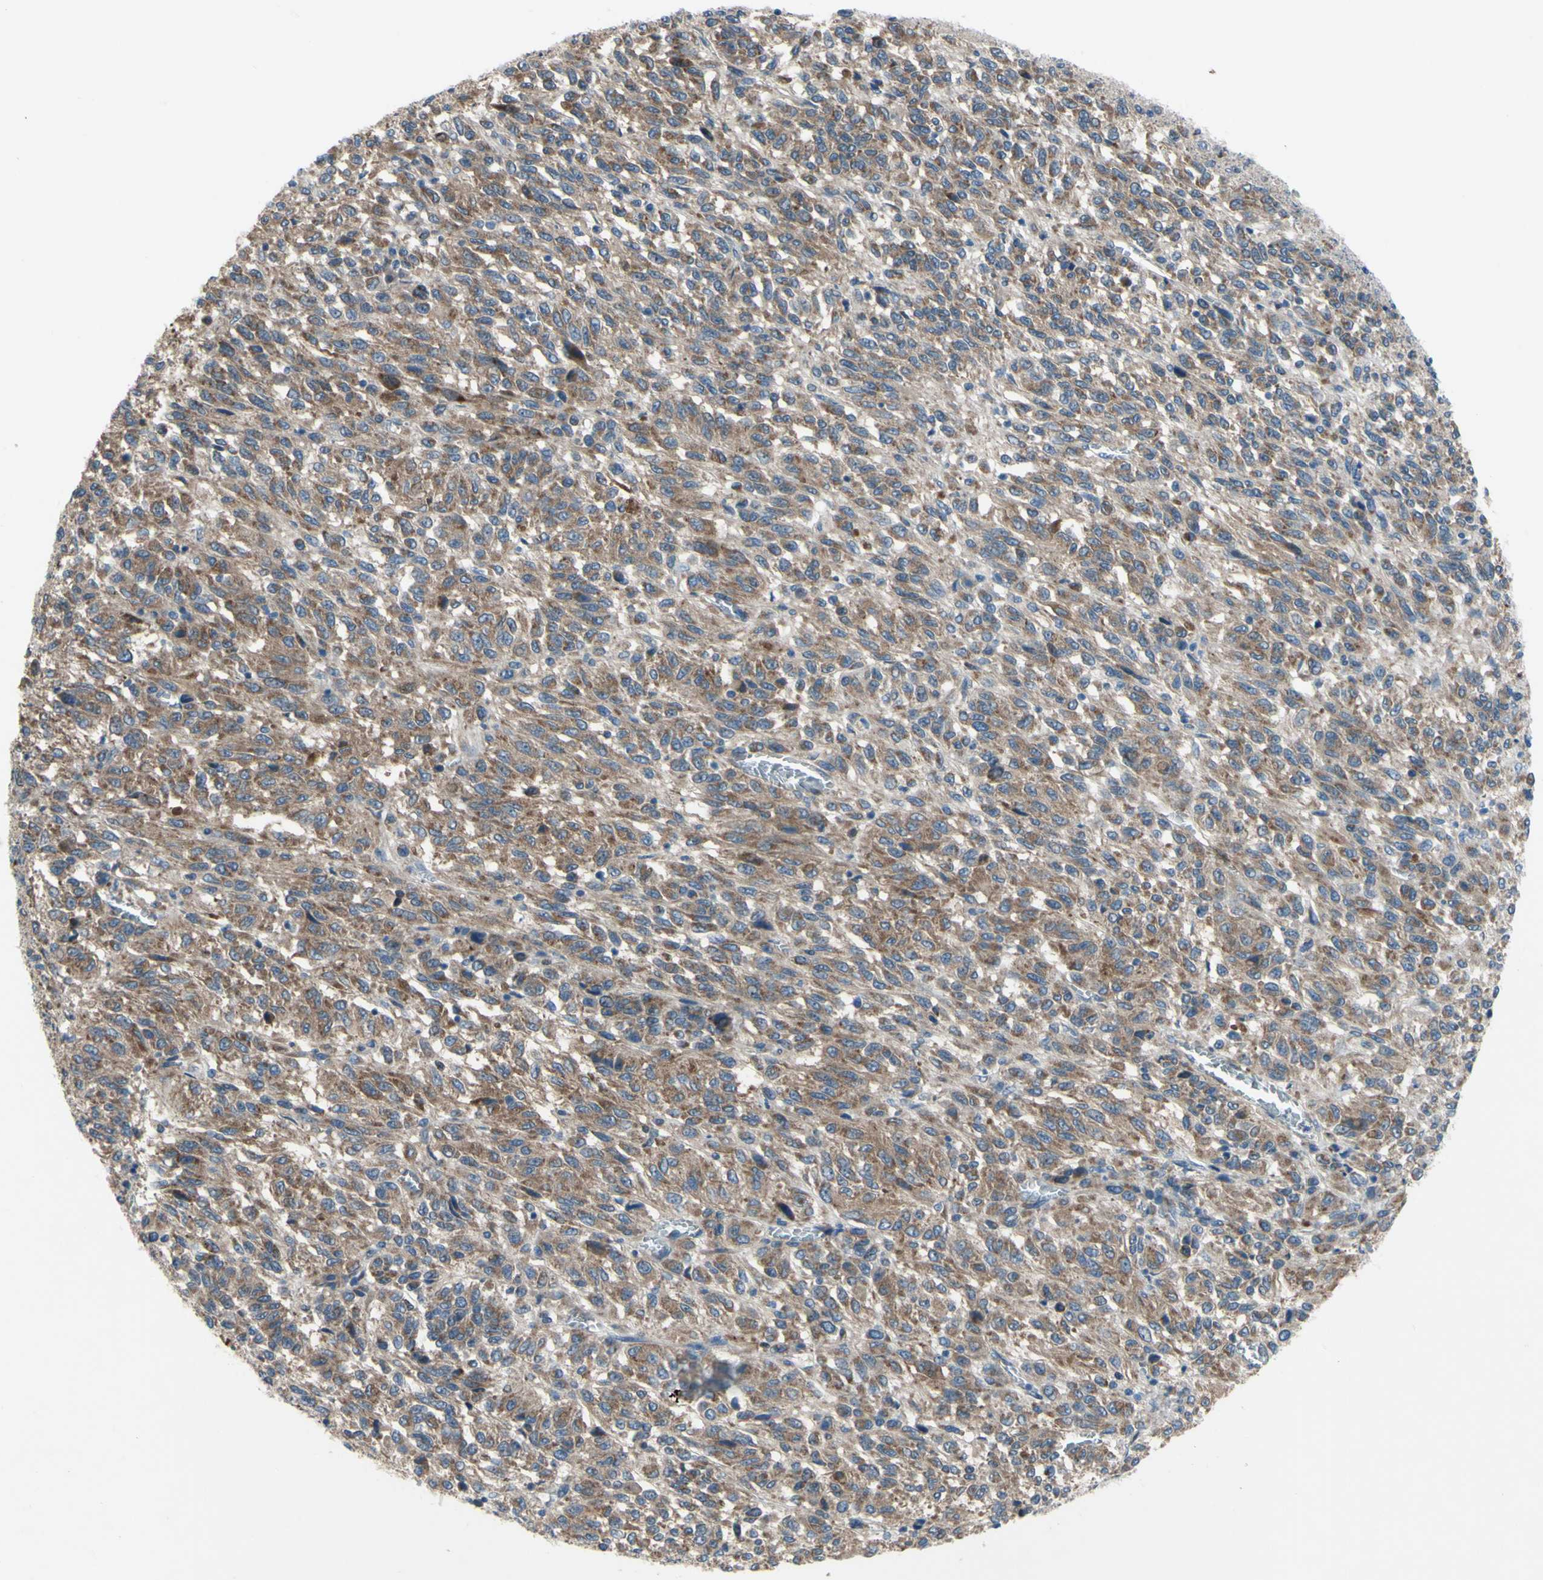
{"staining": {"intensity": "moderate", "quantity": ">75%", "location": "cytoplasmic/membranous"}, "tissue": "melanoma", "cell_type": "Tumor cells", "image_type": "cancer", "snomed": [{"axis": "morphology", "description": "Malignant melanoma, Metastatic site"}, {"axis": "topography", "description": "Lung"}], "caption": "Approximately >75% of tumor cells in malignant melanoma (metastatic site) demonstrate moderate cytoplasmic/membranous protein positivity as visualized by brown immunohistochemical staining.", "gene": "GRAMD2B", "patient": {"sex": "male", "age": 64}}